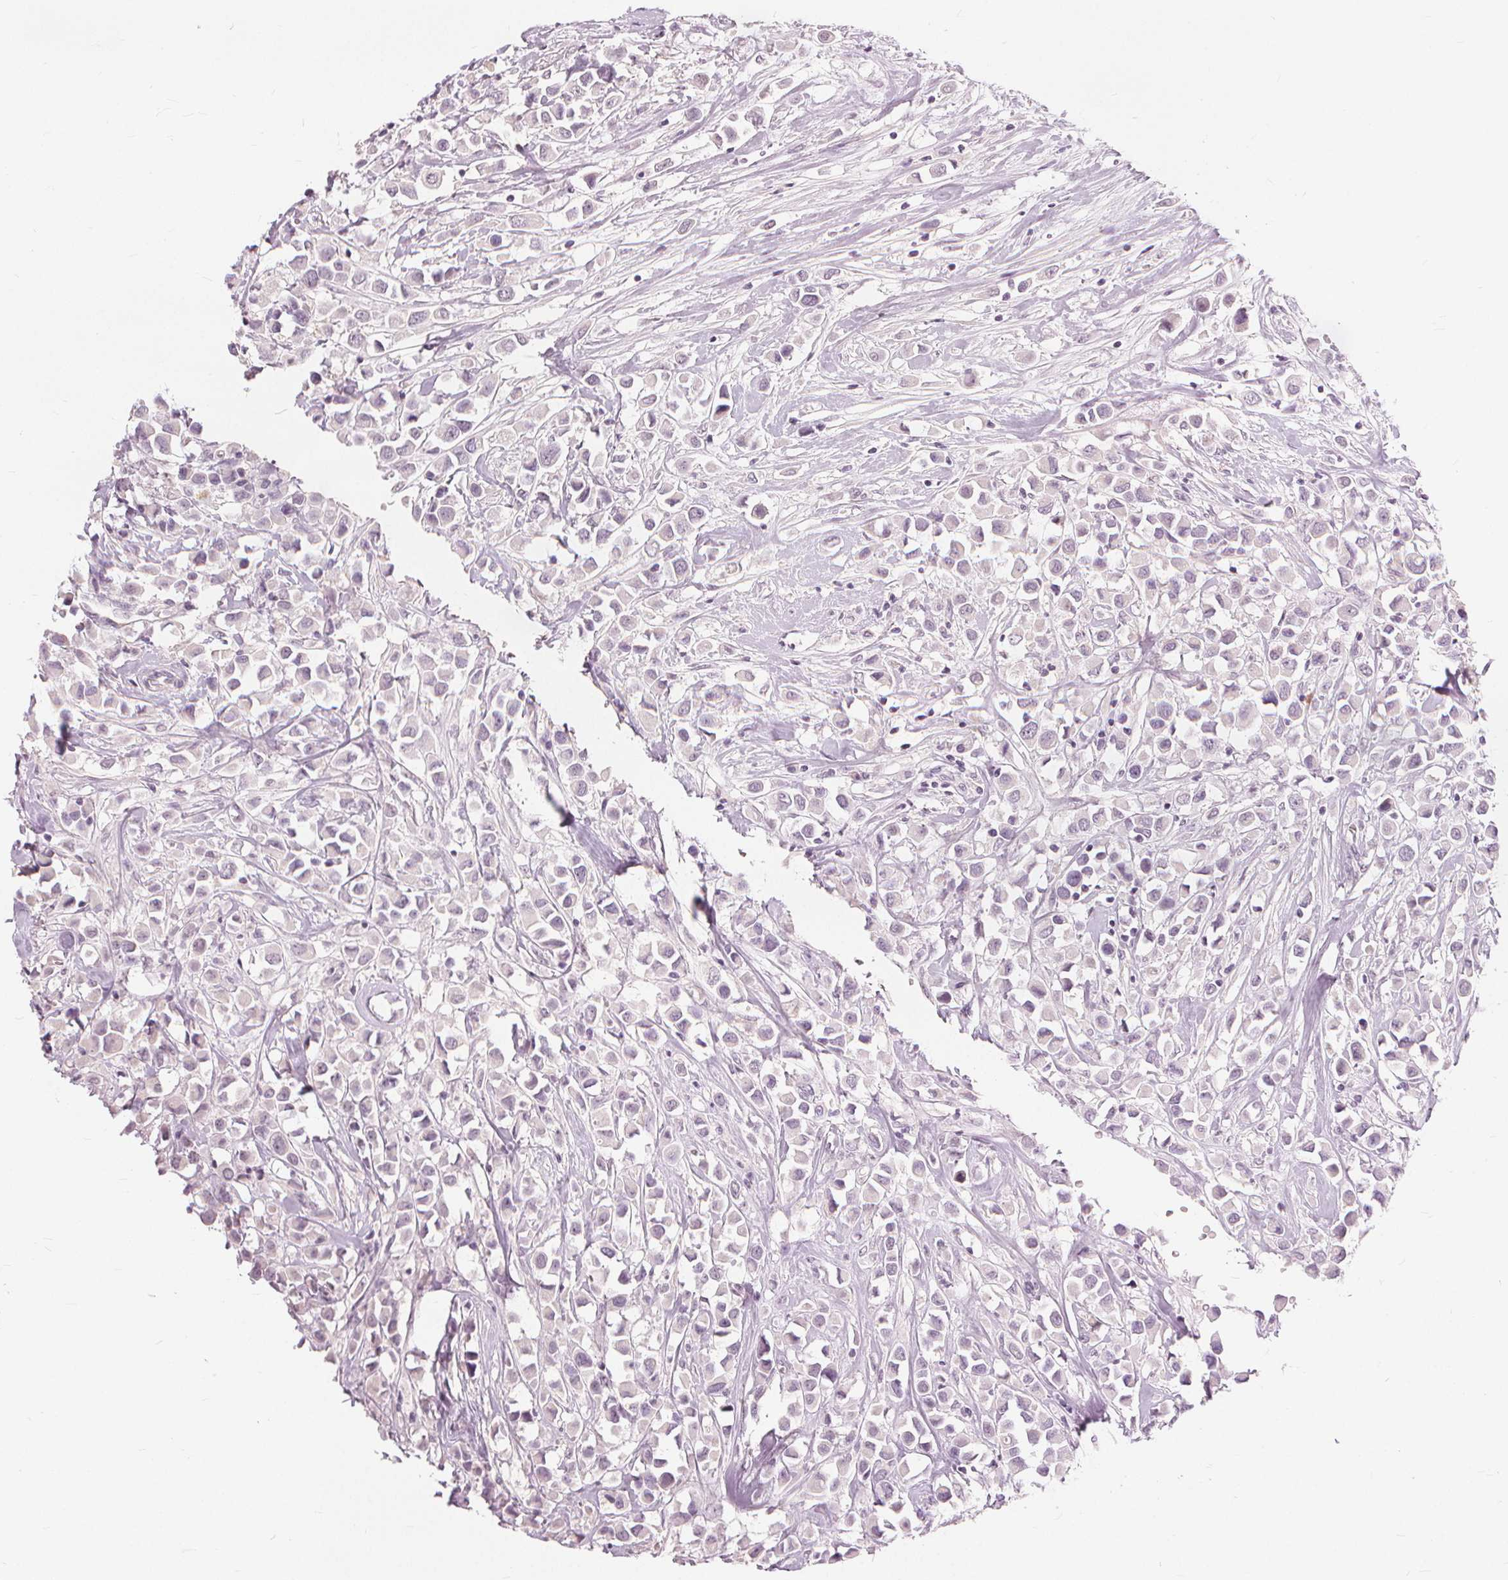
{"staining": {"intensity": "negative", "quantity": "none", "location": "none"}, "tissue": "breast cancer", "cell_type": "Tumor cells", "image_type": "cancer", "snomed": [{"axis": "morphology", "description": "Duct carcinoma"}, {"axis": "topography", "description": "Breast"}], "caption": "The immunohistochemistry micrograph has no significant expression in tumor cells of breast cancer (invasive ductal carcinoma) tissue.", "gene": "SFTPD", "patient": {"sex": "female", "age": 61}}